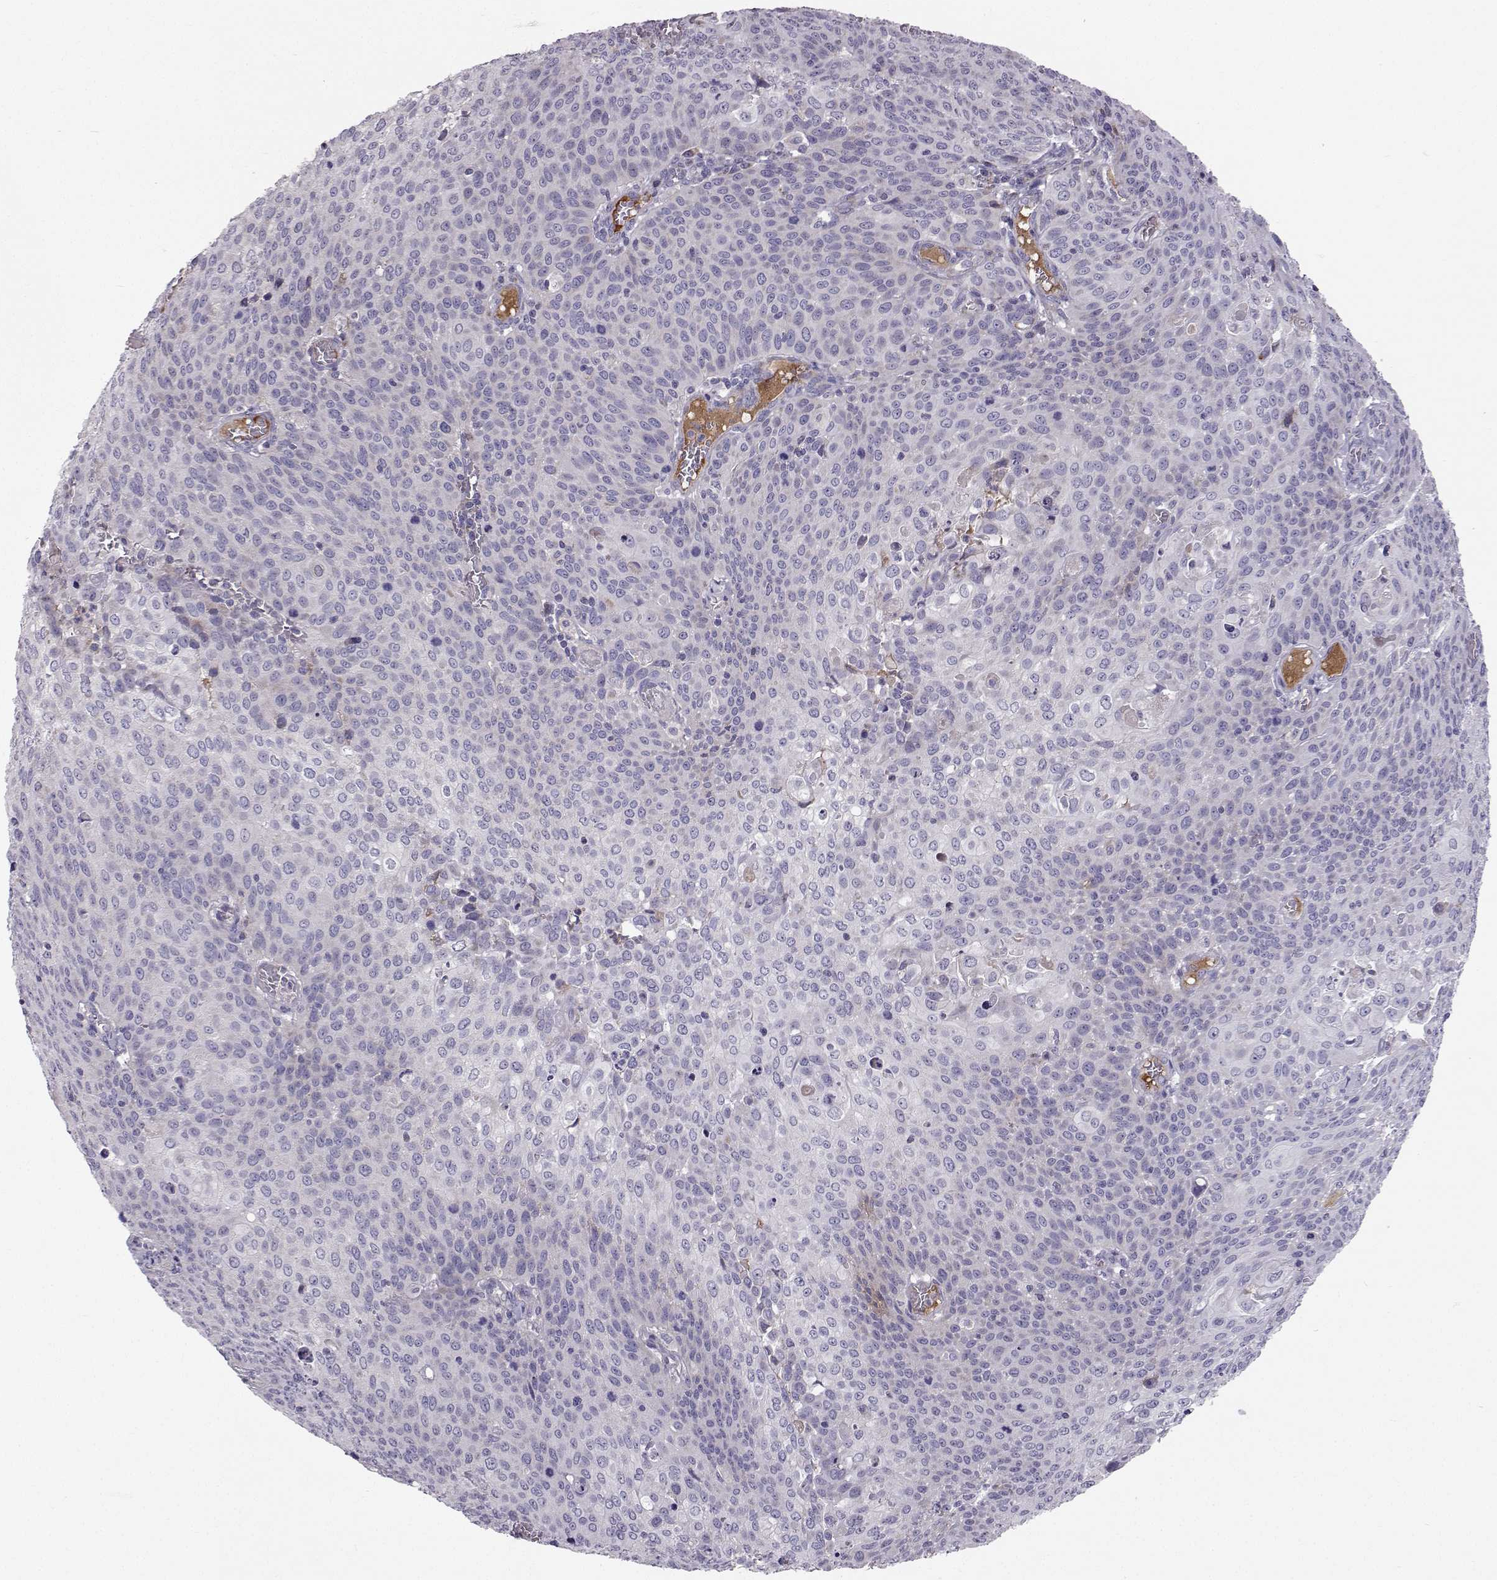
{"staining": {"intensity": "negative", "quantity": "none", "location": "none"}, "tissue": "cervical cancer", "cell_type": "Tumor cells", "image_type": "cancer", "snomed": [{"axis": "morphology", "description": "Squamous cell carcinoma, NOS"}, {"axis": "topography", "description": "Cervix"}], "caption": "Tumor cells show no significant positivity in squamous cell carcinoma (cervical).", "gene": "CLN6", "patient": {"sex": "female", "age": 65}}